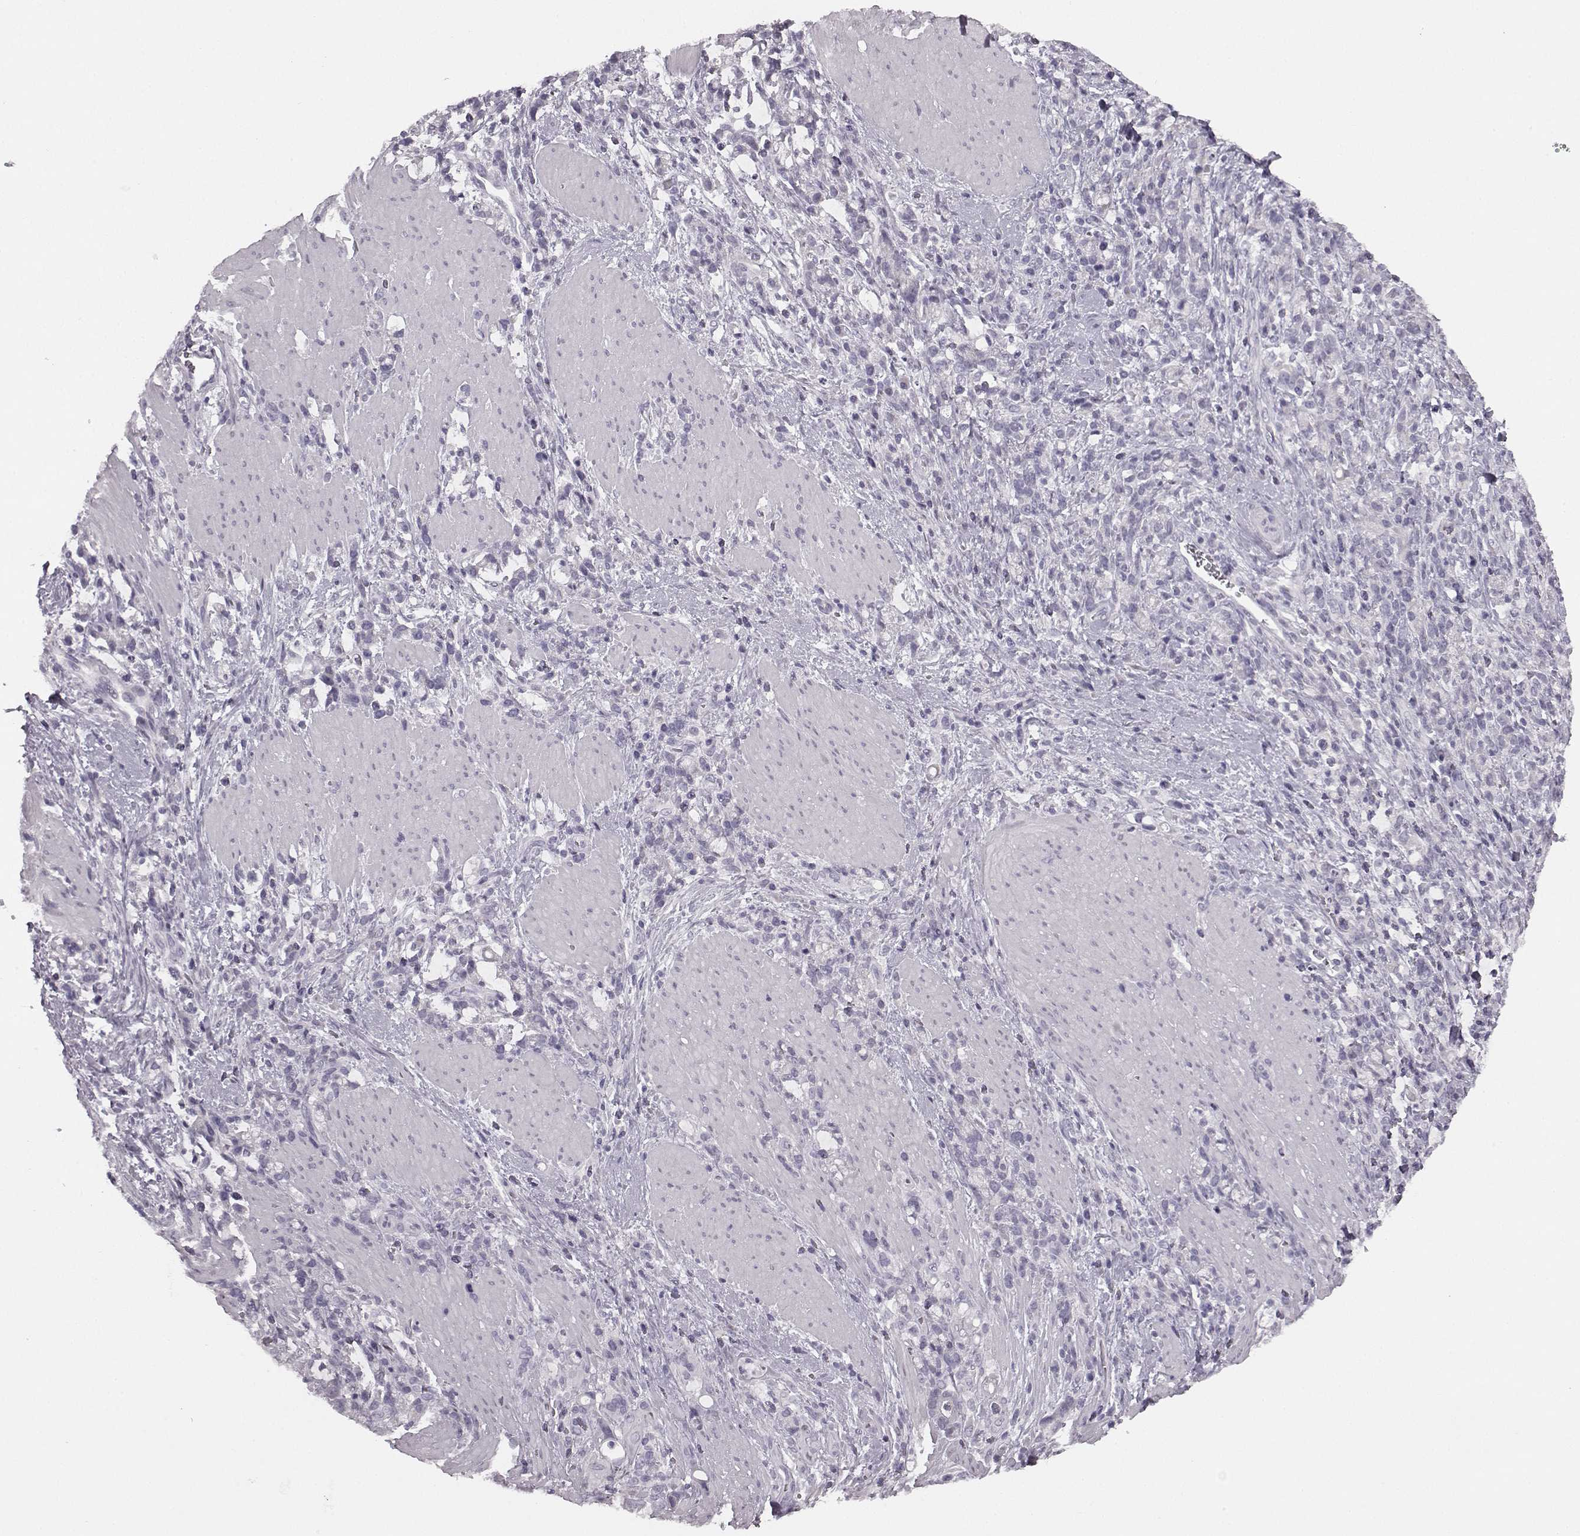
{"staining": {"intensity": "negative", "quantity": "none", "location": "none"}, "tissue": "stomach cancer", "cell_type": "Tumor cells", "image_type": "cancer", "snomed": [{"axis": "morphology", "description": "Adenocarcinoma, NOS"}, {"axis": "topography", "description": "Stomach"}], "caption": "Tumor cells show no significant staining in adenocarcinoma (stomach). (DAB (3,3'-diaminobenzidine) IHC, high magnification).", "gene": "SEMG2", "patient": {"sex": "female", "age": 57}}